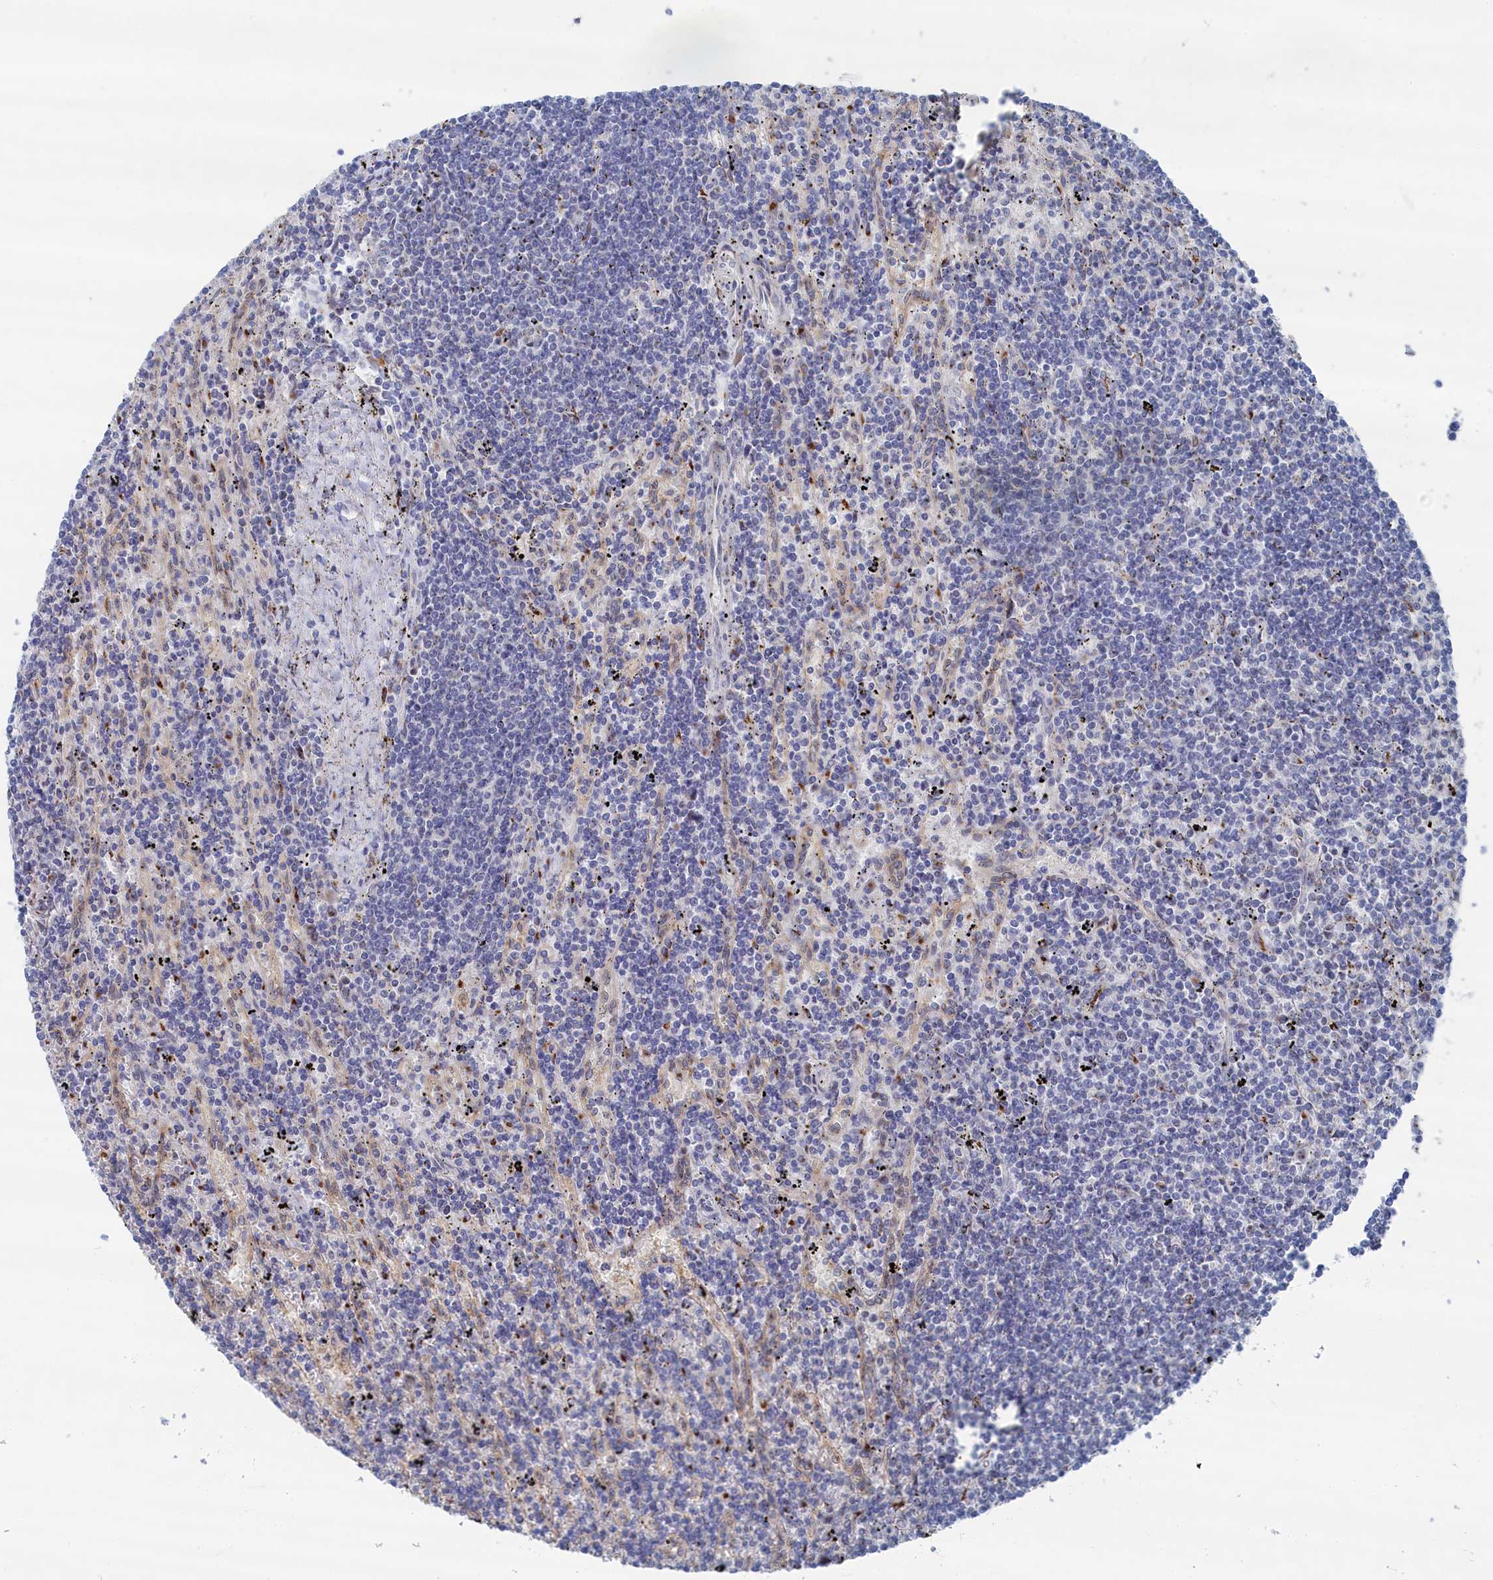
{"staining": {"intensity": "negative", "quantity": "none", "location": "none"}, "tissue": "lymphoma", "cell_type": "Tumor cells", "image_type": "cancer", "snomed": [{"axis": "morphology", "description": "Malignant lymphoma, non-Hodgkin's type, Low grade"}, {"axis": "topography", "description": "Spleen"}], "caption": "This is an immunohistochemistry photomicrograph of human malignant lymphoma, non-Hodgkin's type (low-grade). There is no staining in tumor cells.", "gene": "IRX1", "patient": {"sex": "male", "age": 76}}